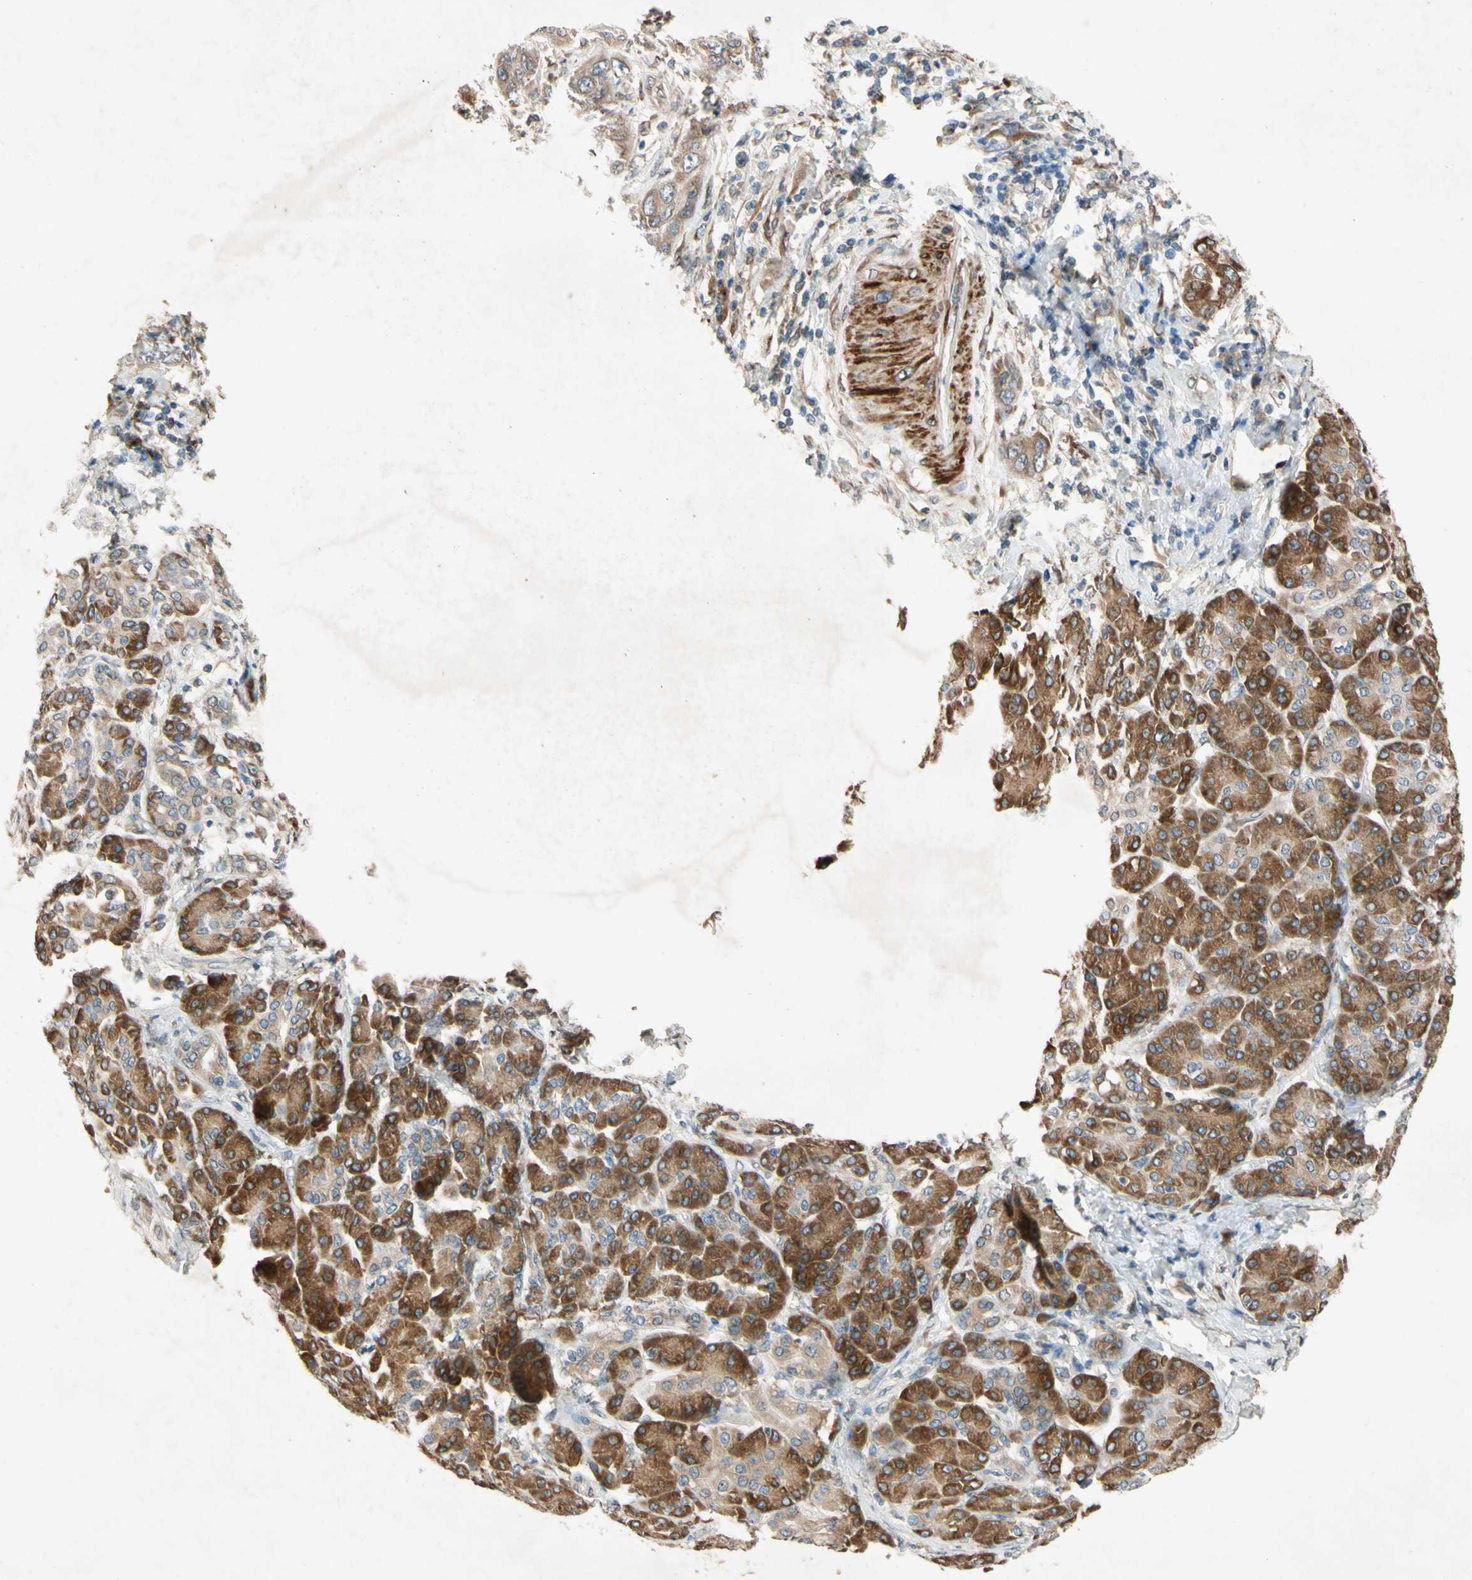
{"staining": {"intensity": "weak", "quantity": ">75%", "location": "cytoplasmic/membranous,nuclear"}, "tissue": "pancreatic cancer", "cell_type": "Tumor cells", "image_type": "cancer", "snomed": [{"axis": "morphology", "description": "Adenocarcinoma, NOS"}, {"axis": "topography", "description": "Pancreas"}], "caption": "Pancreatic cancer (adenocarcinoma) stained with a protein marker displays weak staining in tumor cells.", "gene": "PTPRU", "patient": {"sex": "female", "age": 70}}